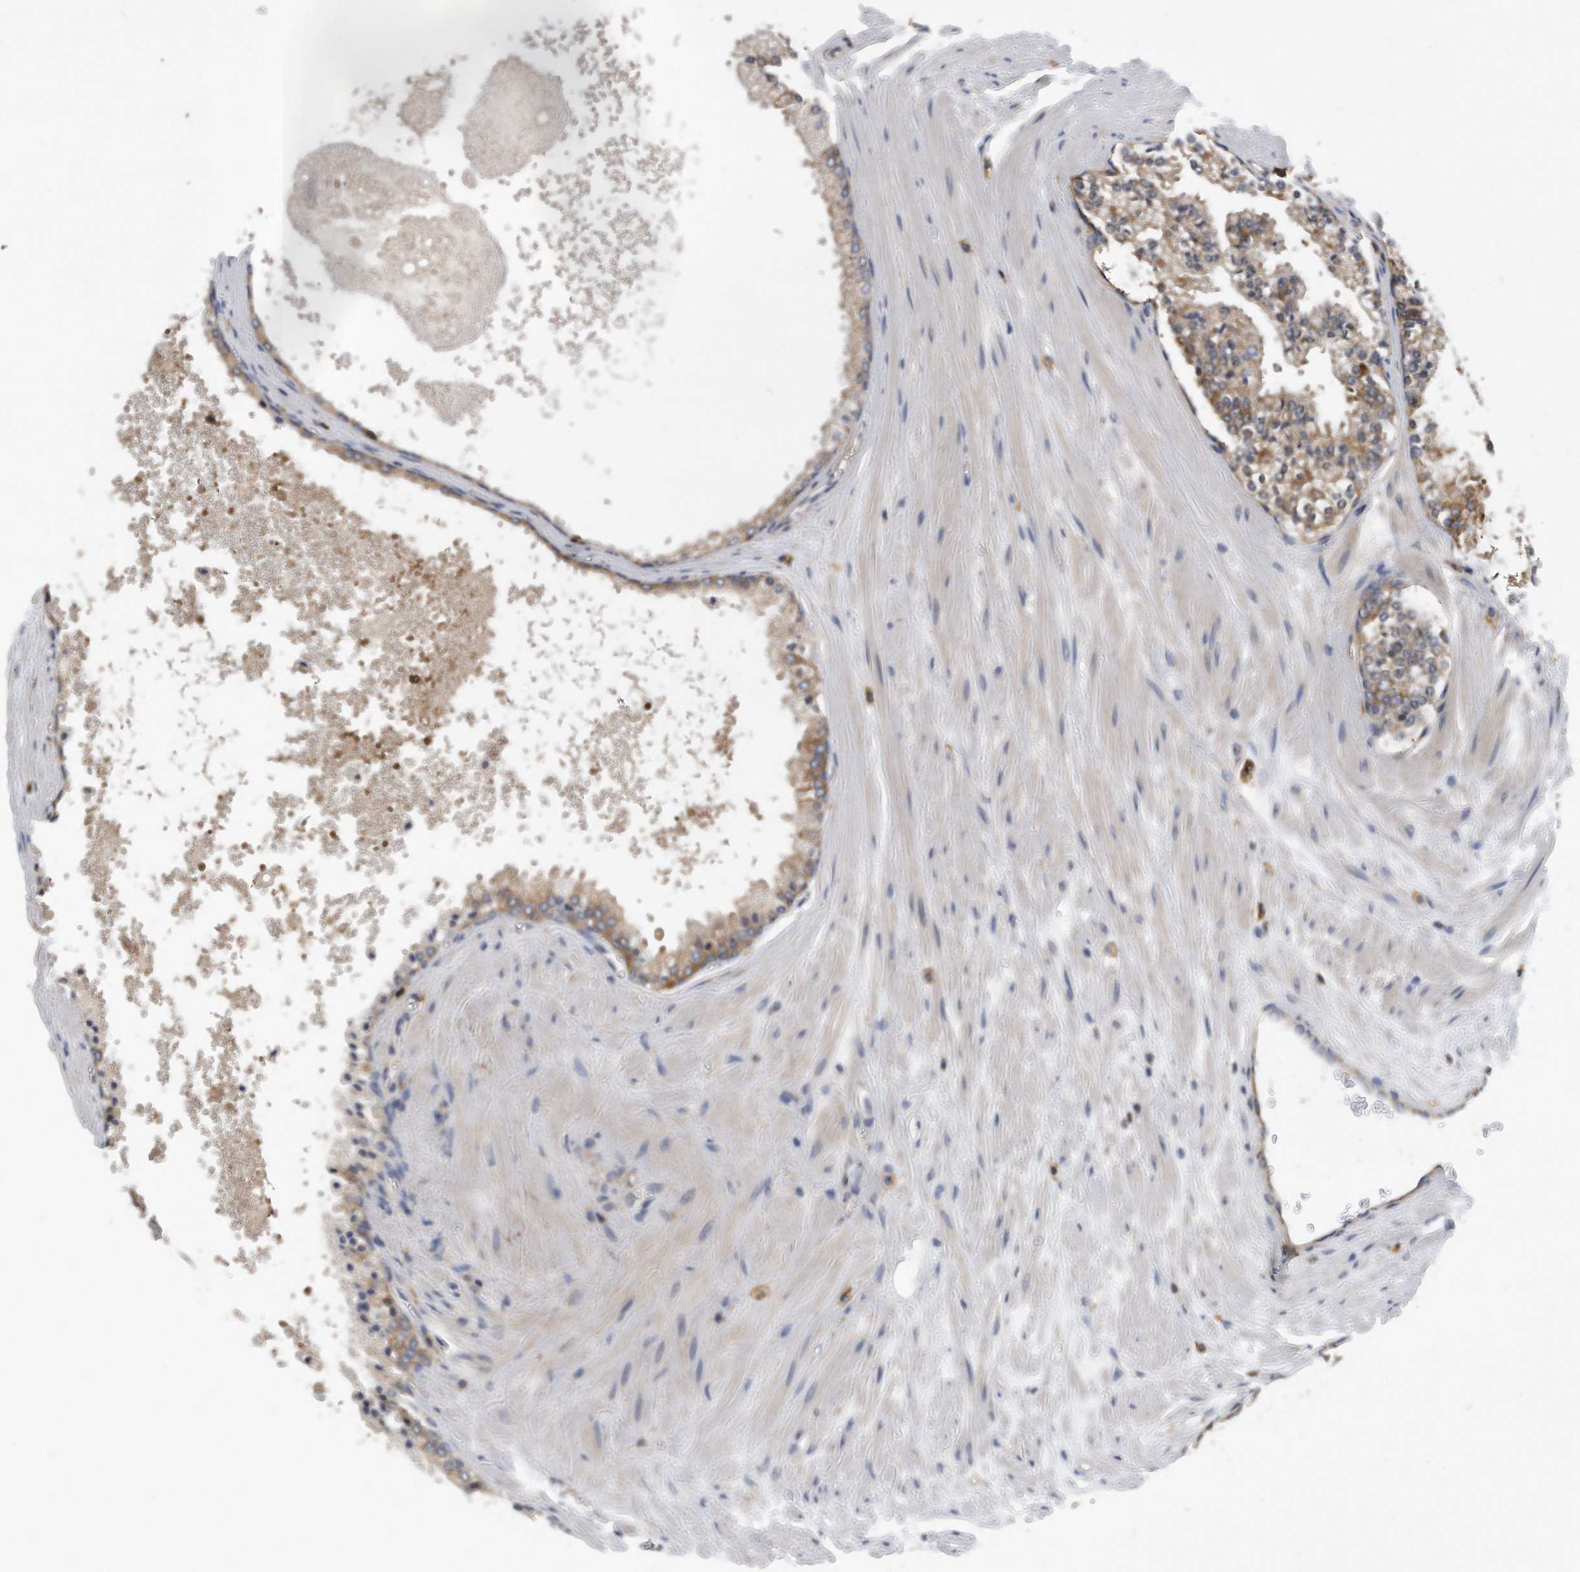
{"staining": {"intensity": "weak", "quantity": "25%-75%", "location": "cytoplasmic/membranous"}, "tissue": "prostate cancer", "cell_type": "Tumor cells", "image_type": "cancer", "snomed": [{"axis": "morphology", "description": "Adenocarcinoma, High grade"}, {"axis": "topography", "description": "Prostate"}], "caption": "Human high-grade adenocarcinoma (prostate) stained with a protein marker displays weak staining in tumor cells.", "gene": "ATG5", "patient": {"sex": "male", "age": 65}}